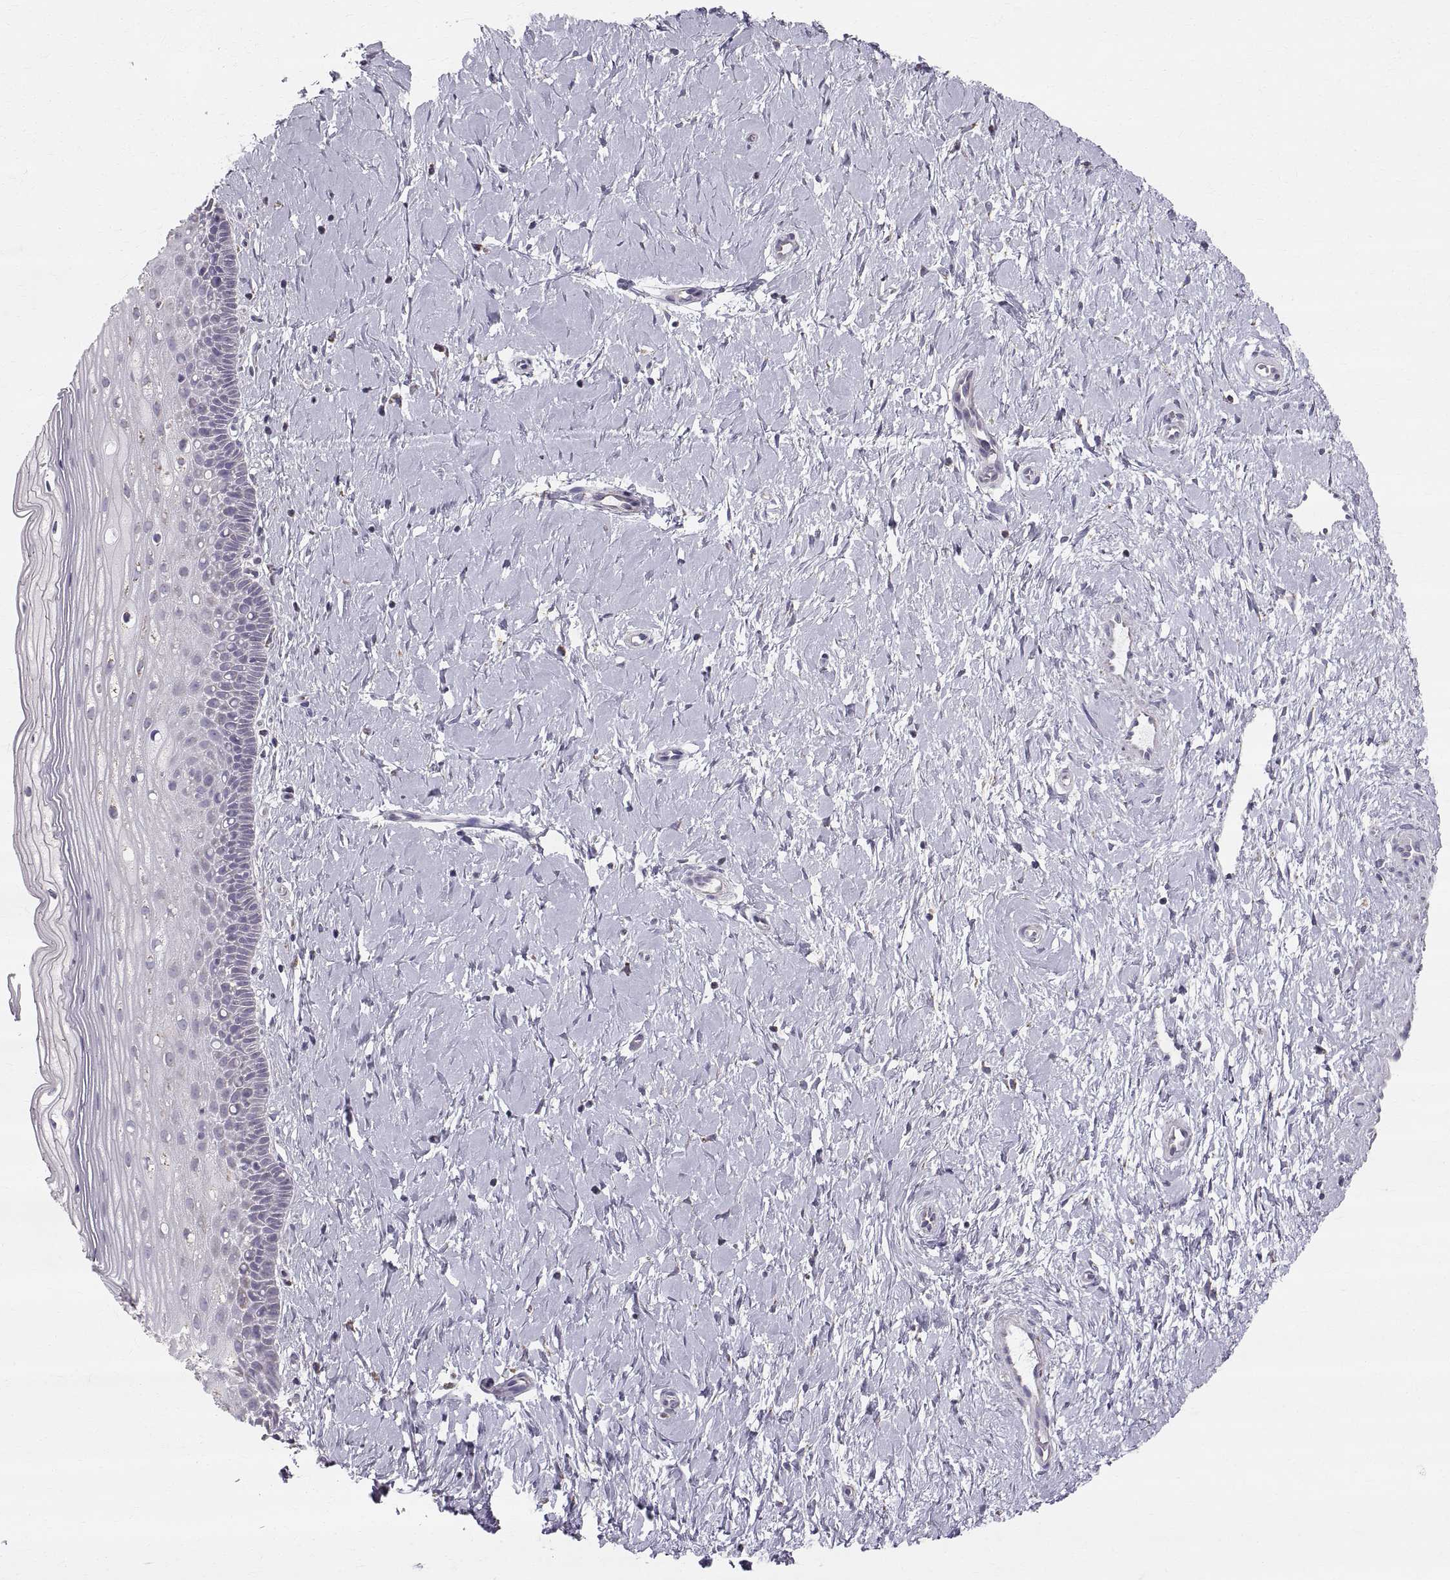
{"staining": {"intensity": "negative", "quantity": "none", "location": "none"}, "tissue": "cervix", "cell_type": "Glandular cells", "image_type": "normal", "snomed": [{"axis": "morphology", "description": "Normal tissue, NOS"}, {"axis": "topography", "description": "Cervix"}], "caption": "High magnification brightfield microscopy of unremarkable cervix stained with DAB (brown) and counterstained with hematoxylin (blue): glandular cells show no significant staining.", "gene": "STMND1", "patient": {"sex": "female", "age": 37}}